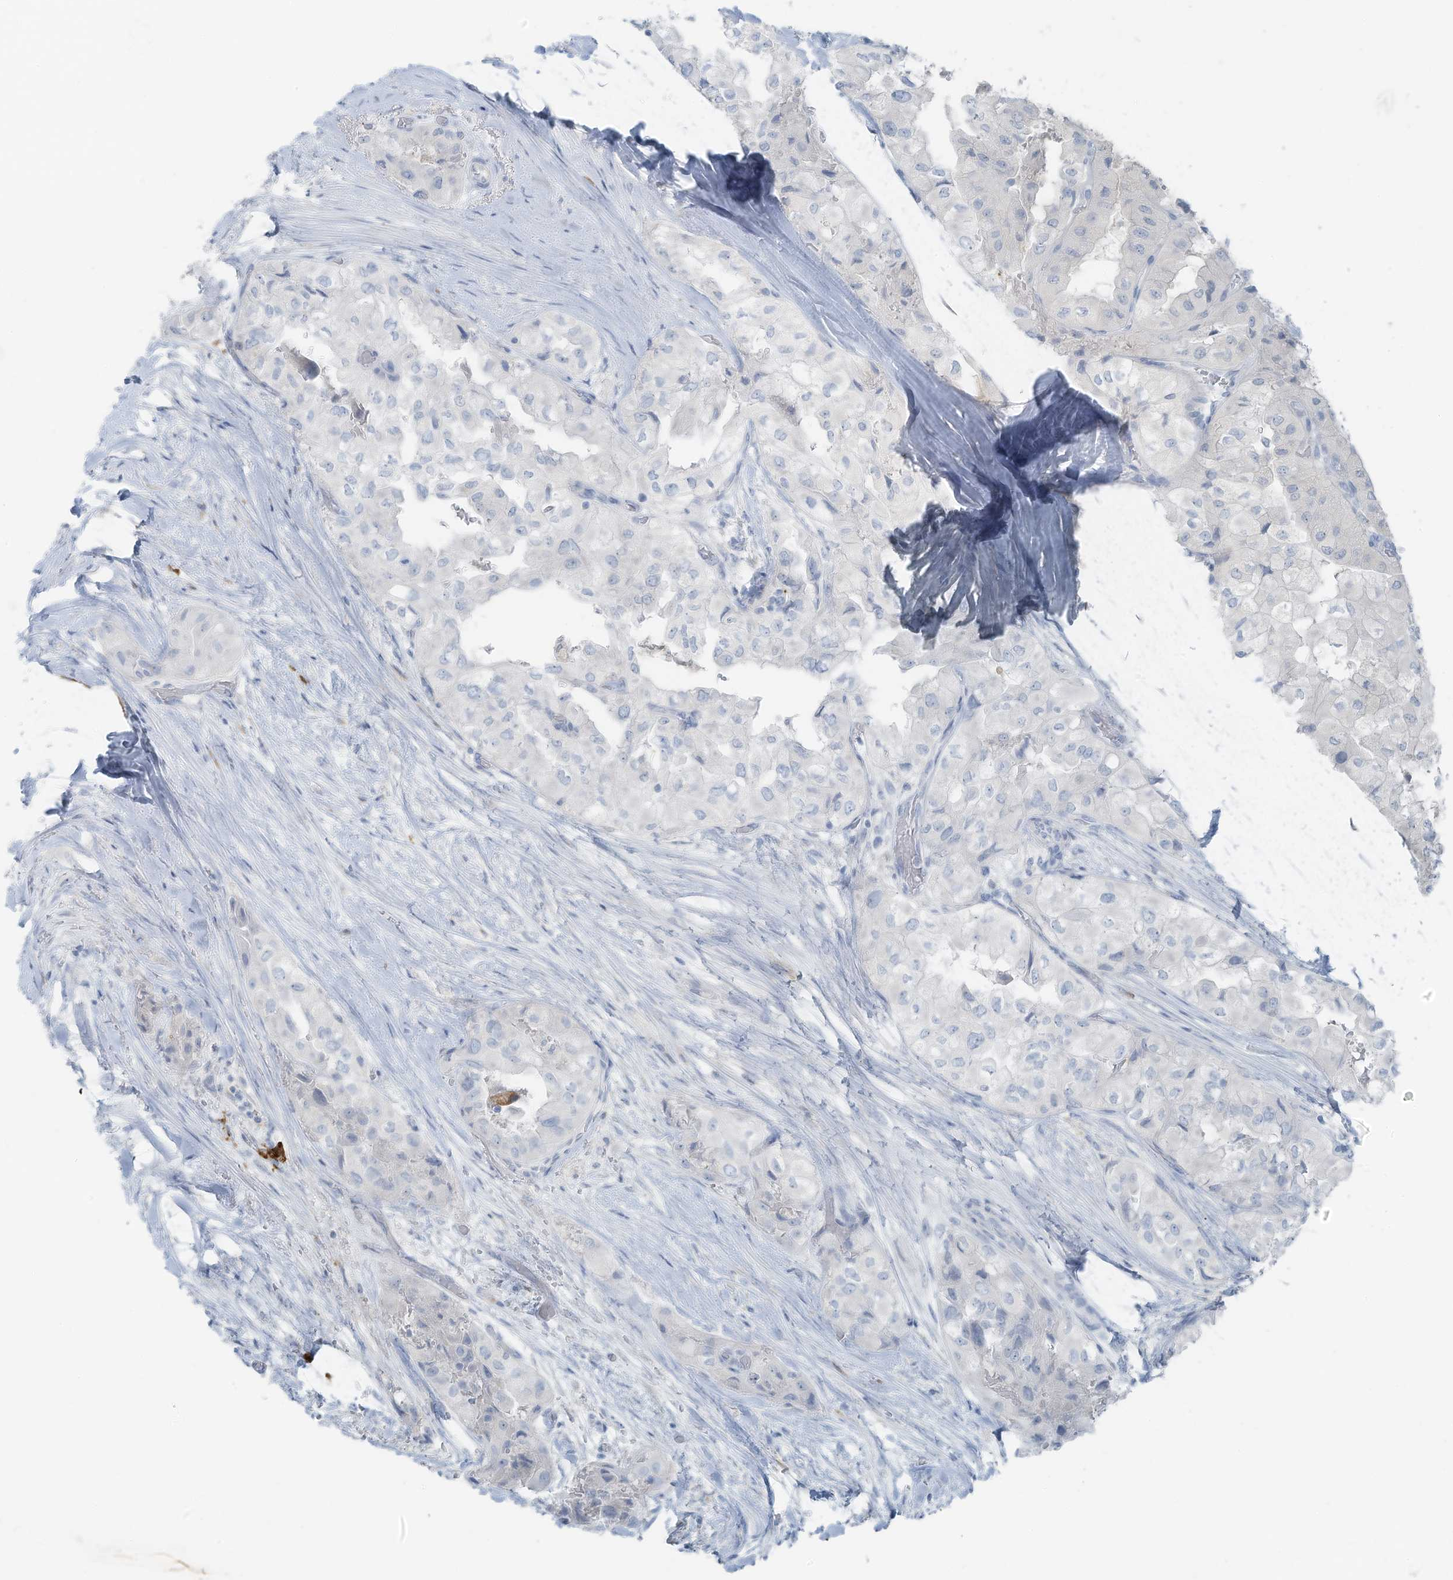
{"staining": {"intensity": "negative", "quantity": "none", "location": "none"}, "tissue": "thyroid cancer", "cell_type": "Tumor cells", "image_type": "cancer", "snomed": [{"axis": "morphology", "description": "Papillary adenocarcinoma, NOS"}, {"axis": "topography", "description": "Thyroid gland"}], "caption": "This is an immunohistochemistry (IHC) histopathology image of thyroid cancer (papillary adenocarcinoma). There is no staining in tumor cells.", "gene": "SLC25A43", "patient": {"sex": "female", "age": 59}}